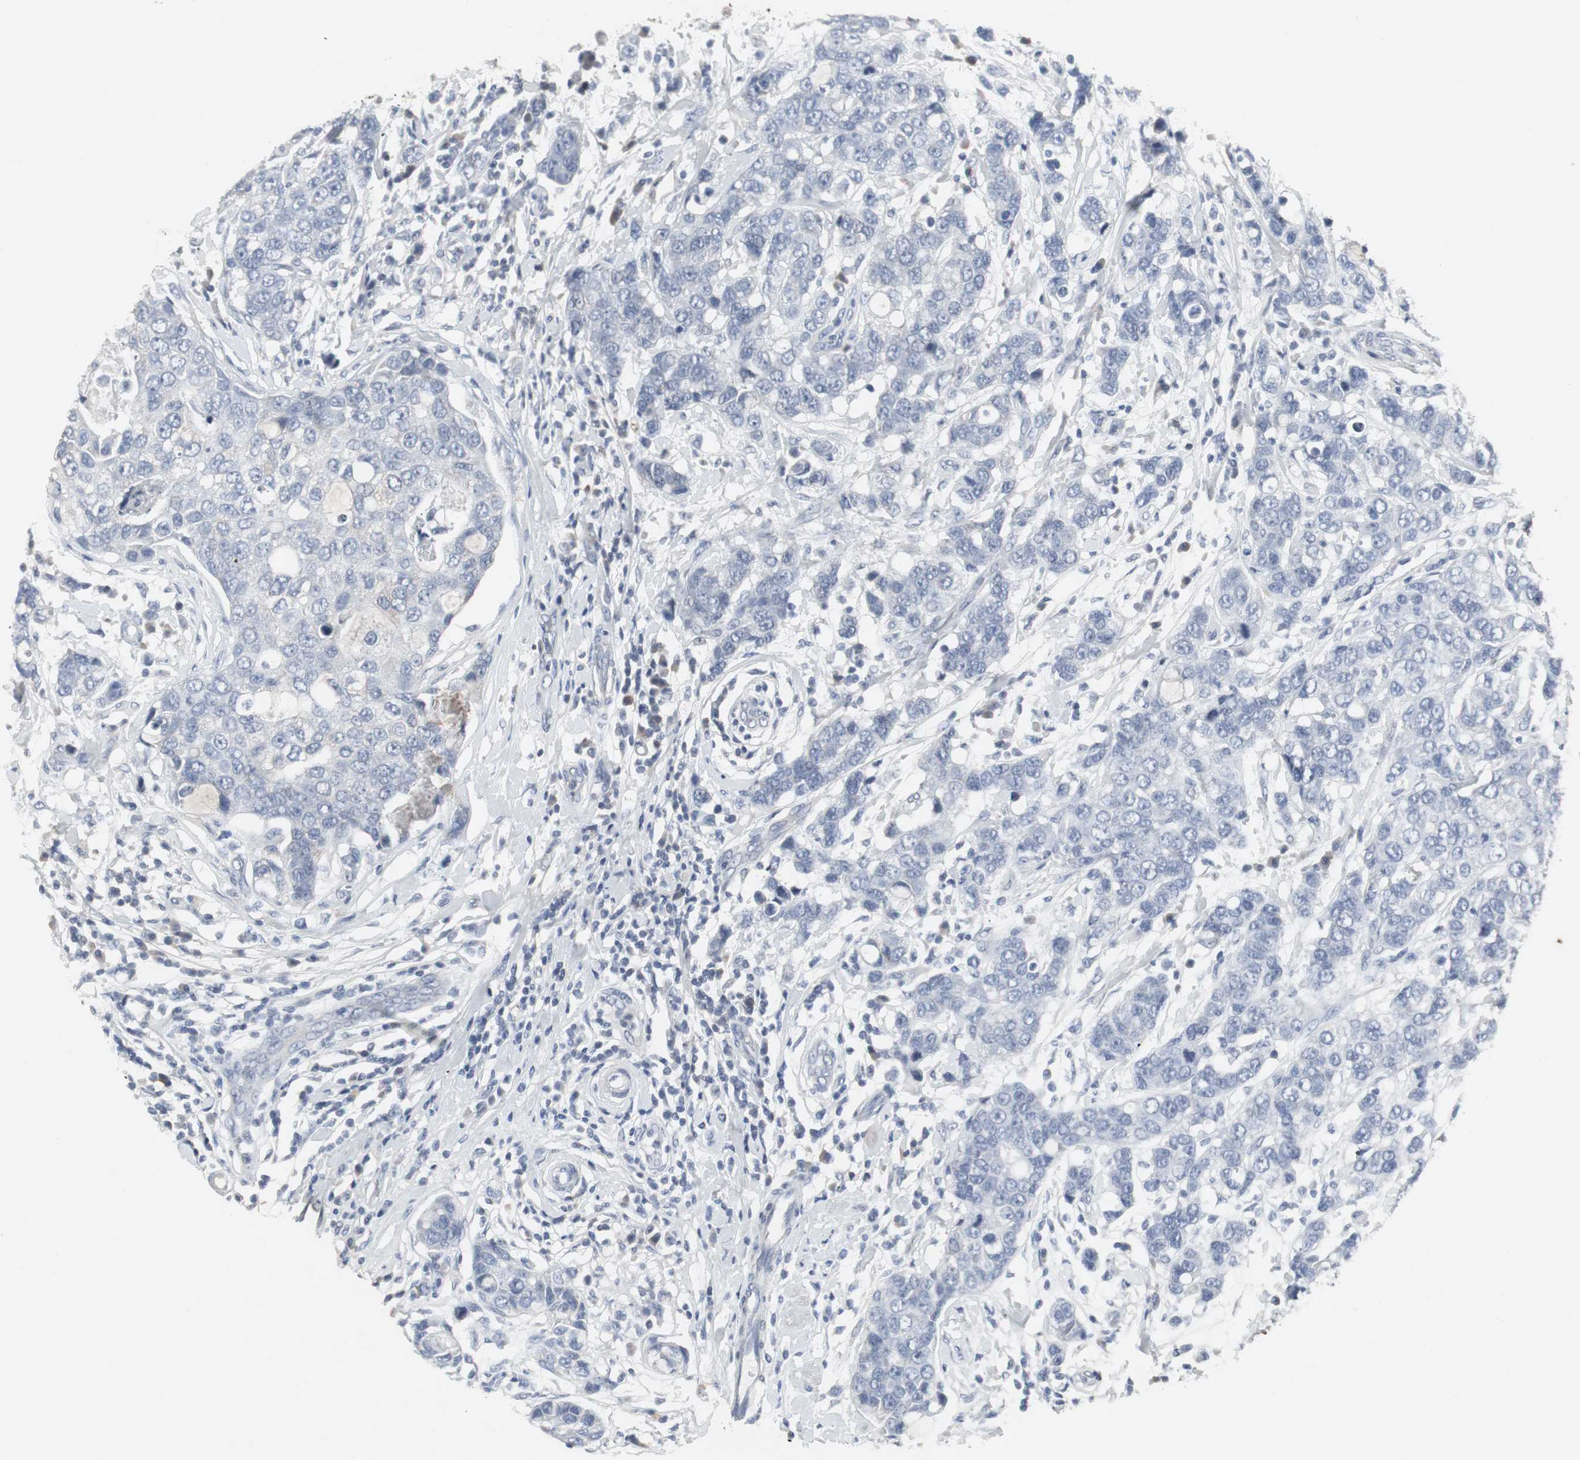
{"staining": {"intensity": "negative", "quantity": "none", "location": "none"}, "tissue": "breast cancer", "cell_type": "Tumor cells", "image_type": "cancer", "snomed": [{"axis": "morphology", "description": "Duct carcinoma"}, {"axis": "topography", "description": "Breast"}], "caption": "IHC micrograph of neoplastic tissue: breast cancer stained with DAB (3,3'-diaminobenzidine) displays no significant protein staining in tumor cells.", "gene": "ACAA1", "patient": {"sex": "female", "age": 27}}